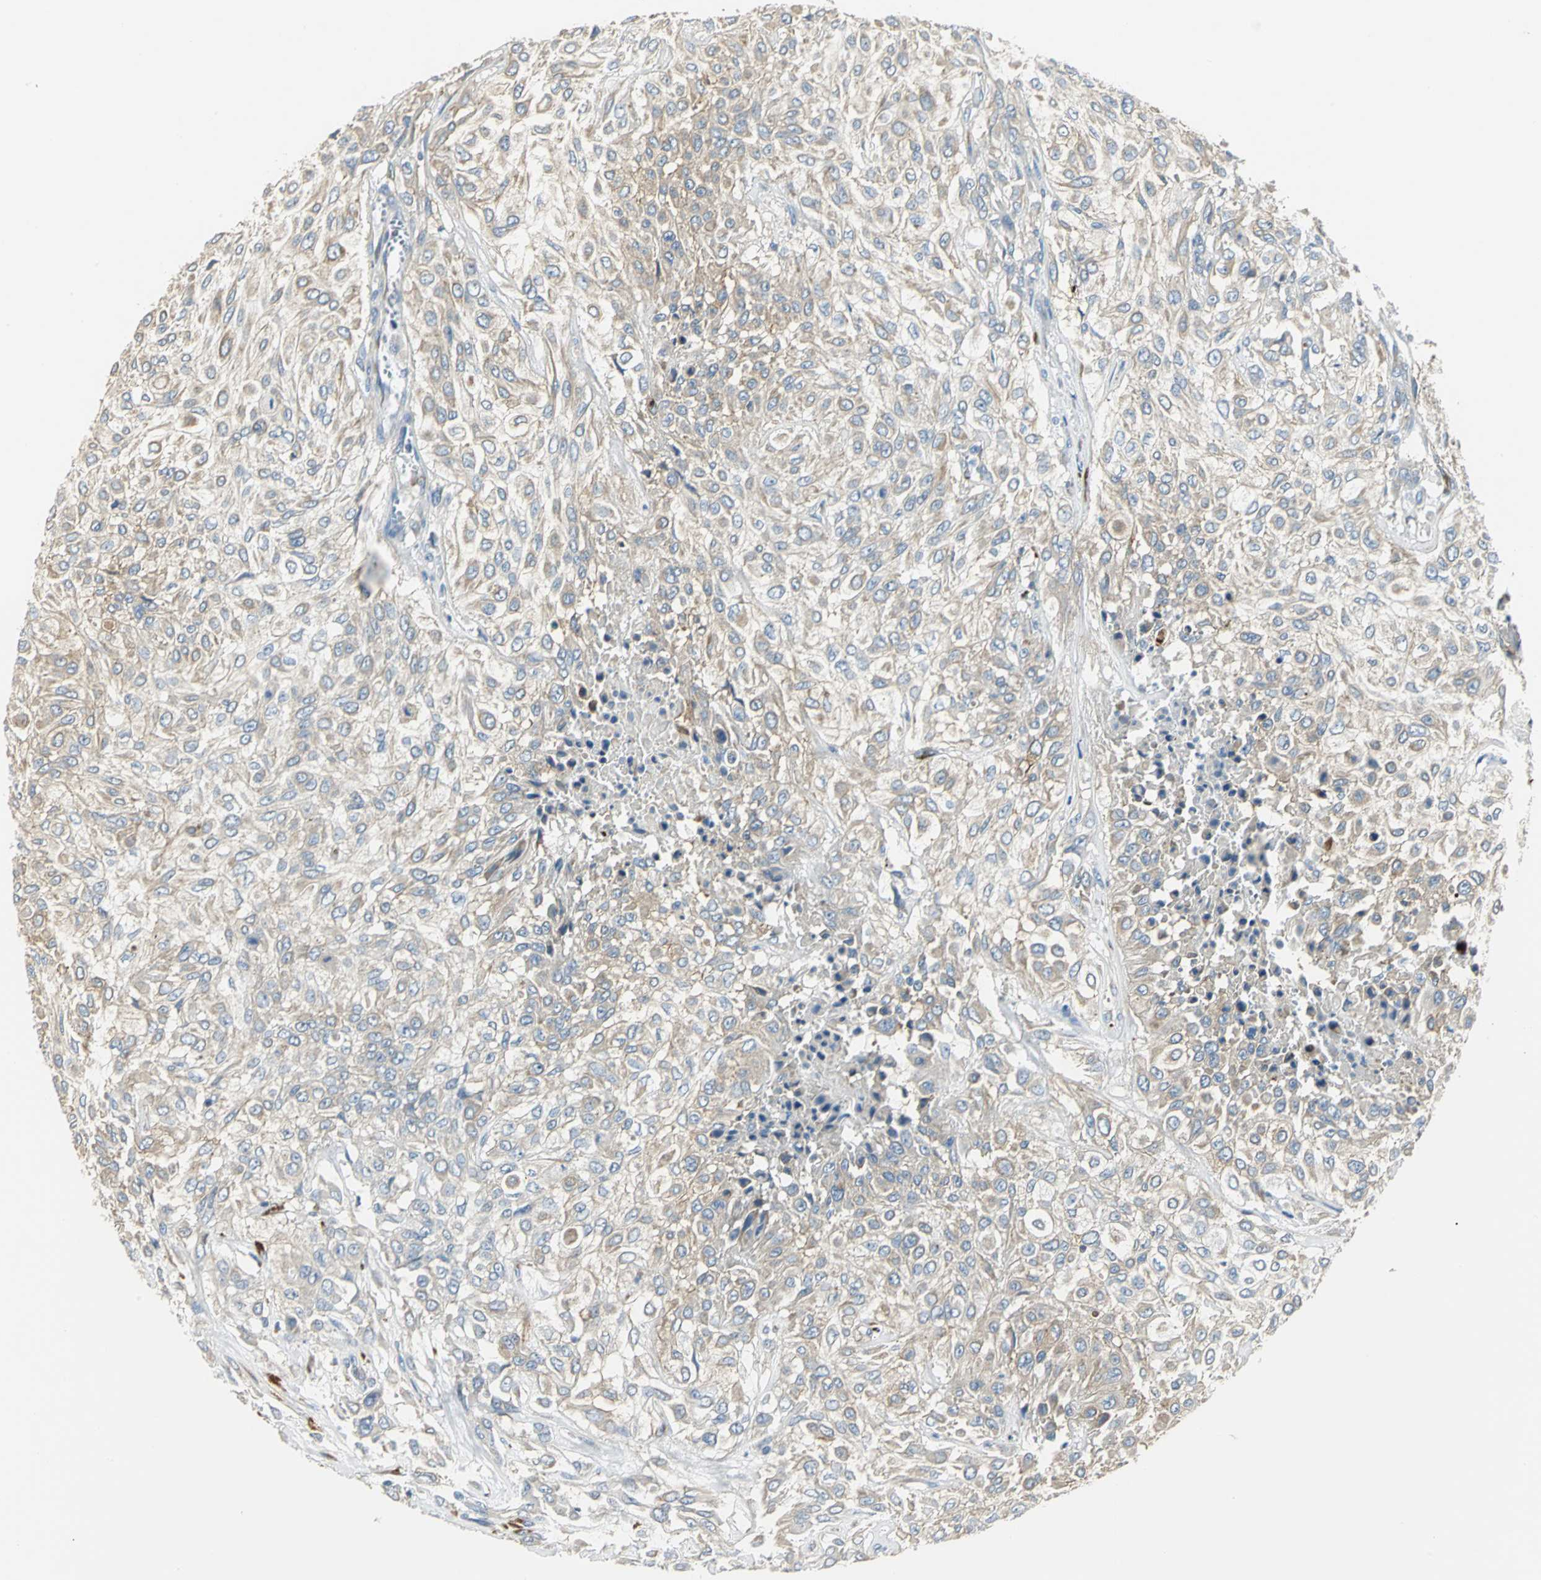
{"staining": {"intensity": "weak", "quantity": ">75%", "location": "cytoplasmic/membranous"}, "tissue": "urothelial cancer", "cell_type": "Tumor cells", "image_type": "cancer", "snomed": [{"axis": "morphology", "description": "Urothelial carcinoma, High grade"}, {"axis": "topography", "description": "Urinary bladder"}], "caption": "Tumor cells reveal low levels of weak cytoplasmic/membranous expression in about >75% of cells in high-grade urothelial carcinoma. (DAB IHC with brightfield microscopy, high magnification).", "gene": "B3GNT2", "patient": {"sex": "male", "age": 57}}